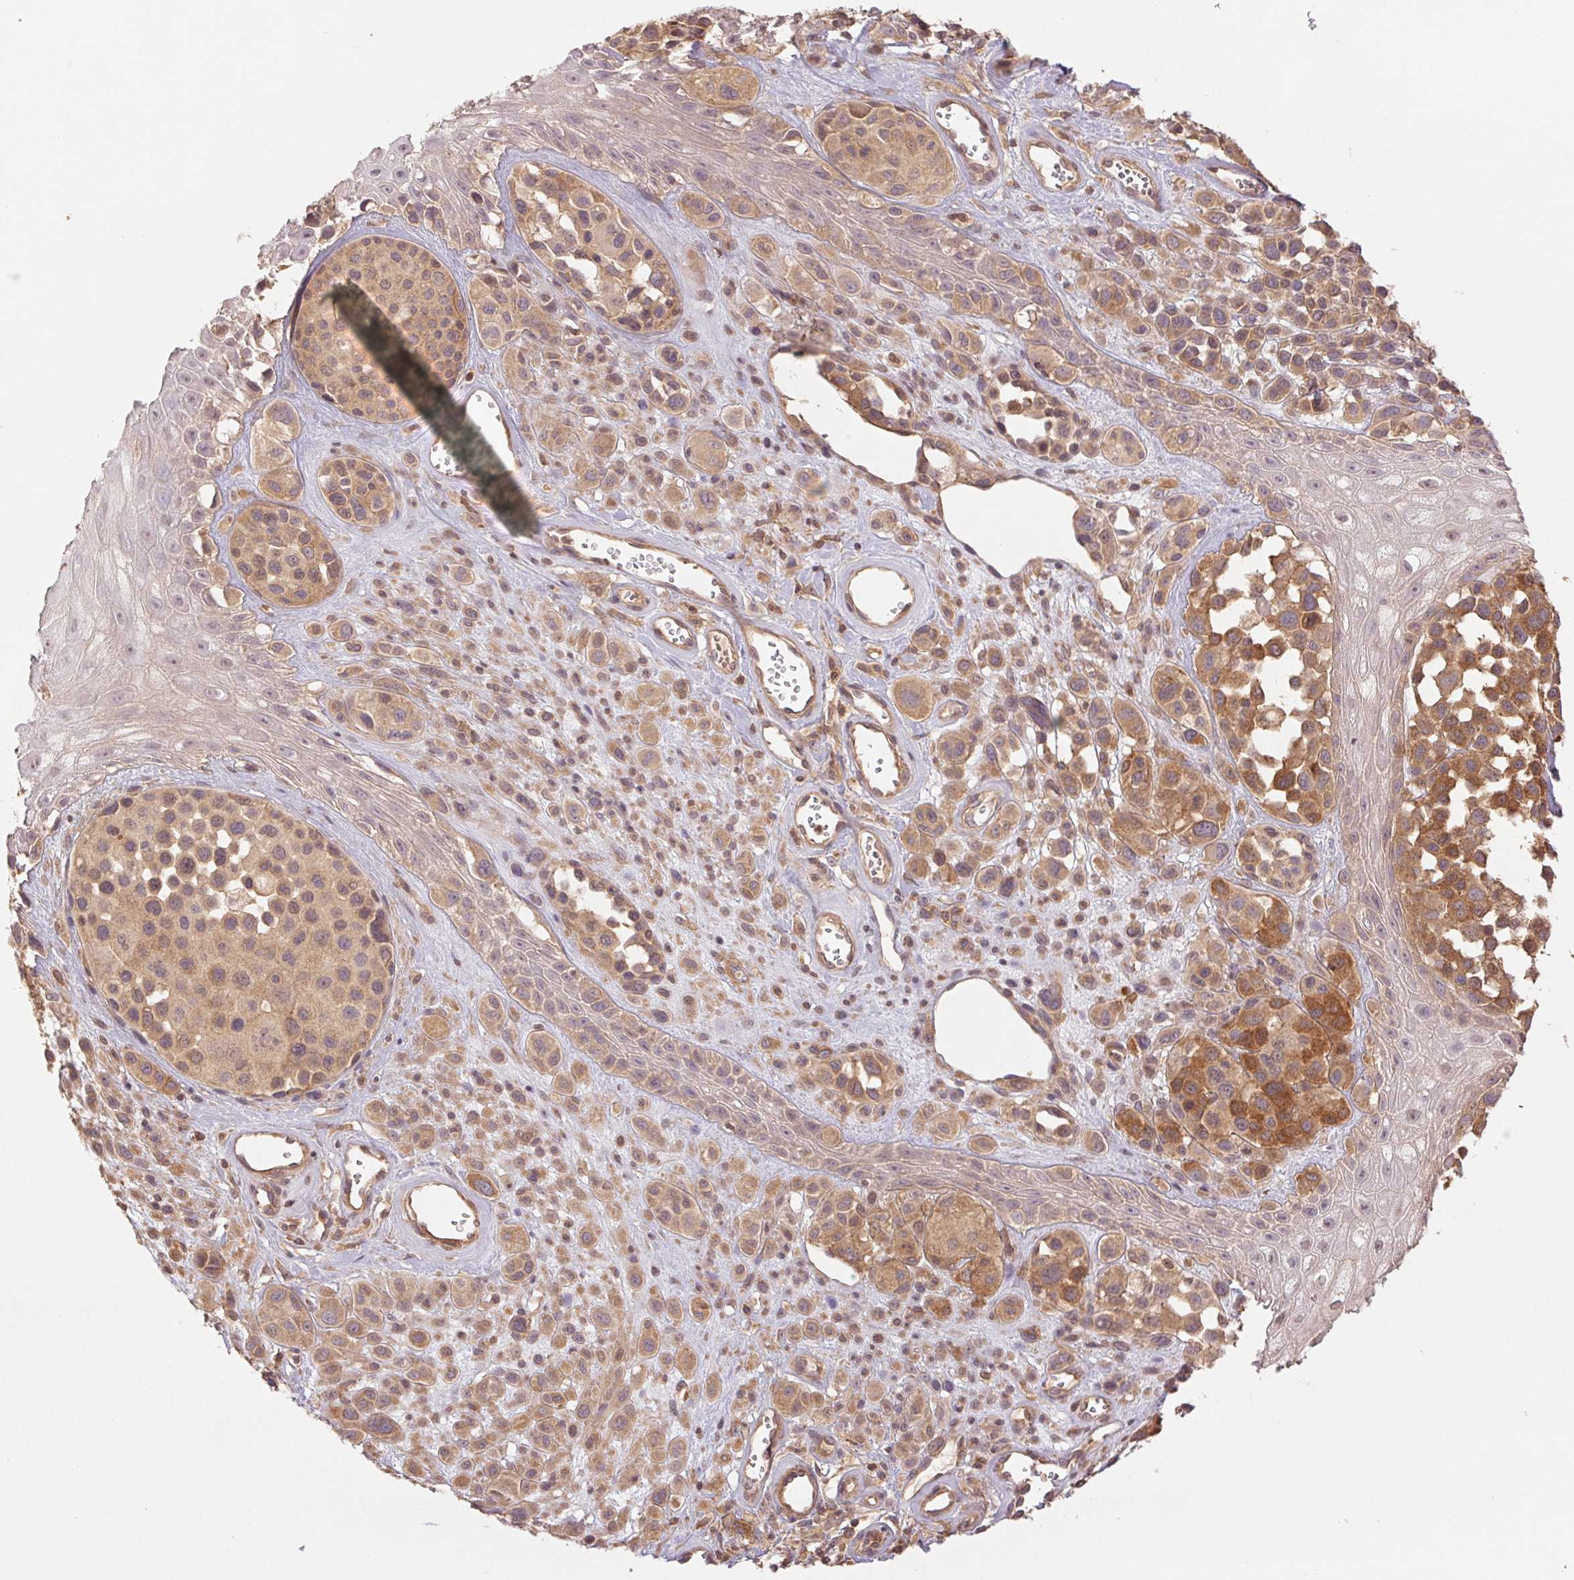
{"staining": {"intensity": "moderate", "quantity": ">75%", "location": "cytoplasmic/membranous"}, "tissue": "melanoma", "cell_type": "Tumor cells", "image_type": "cancer", "snomed": [{"axis": "morphology", "description": "Malignant melanoma, NOS"}, {"axis": "topography", "description": "Skin"}], "caption": "Human melanoma stained with a brown dye displays moderate cytoplasmic/membranous positive positivity in about >75% of tumor cells.", "gene": "TUBA3D", "patient": {"sex": "male", "age": 77}}